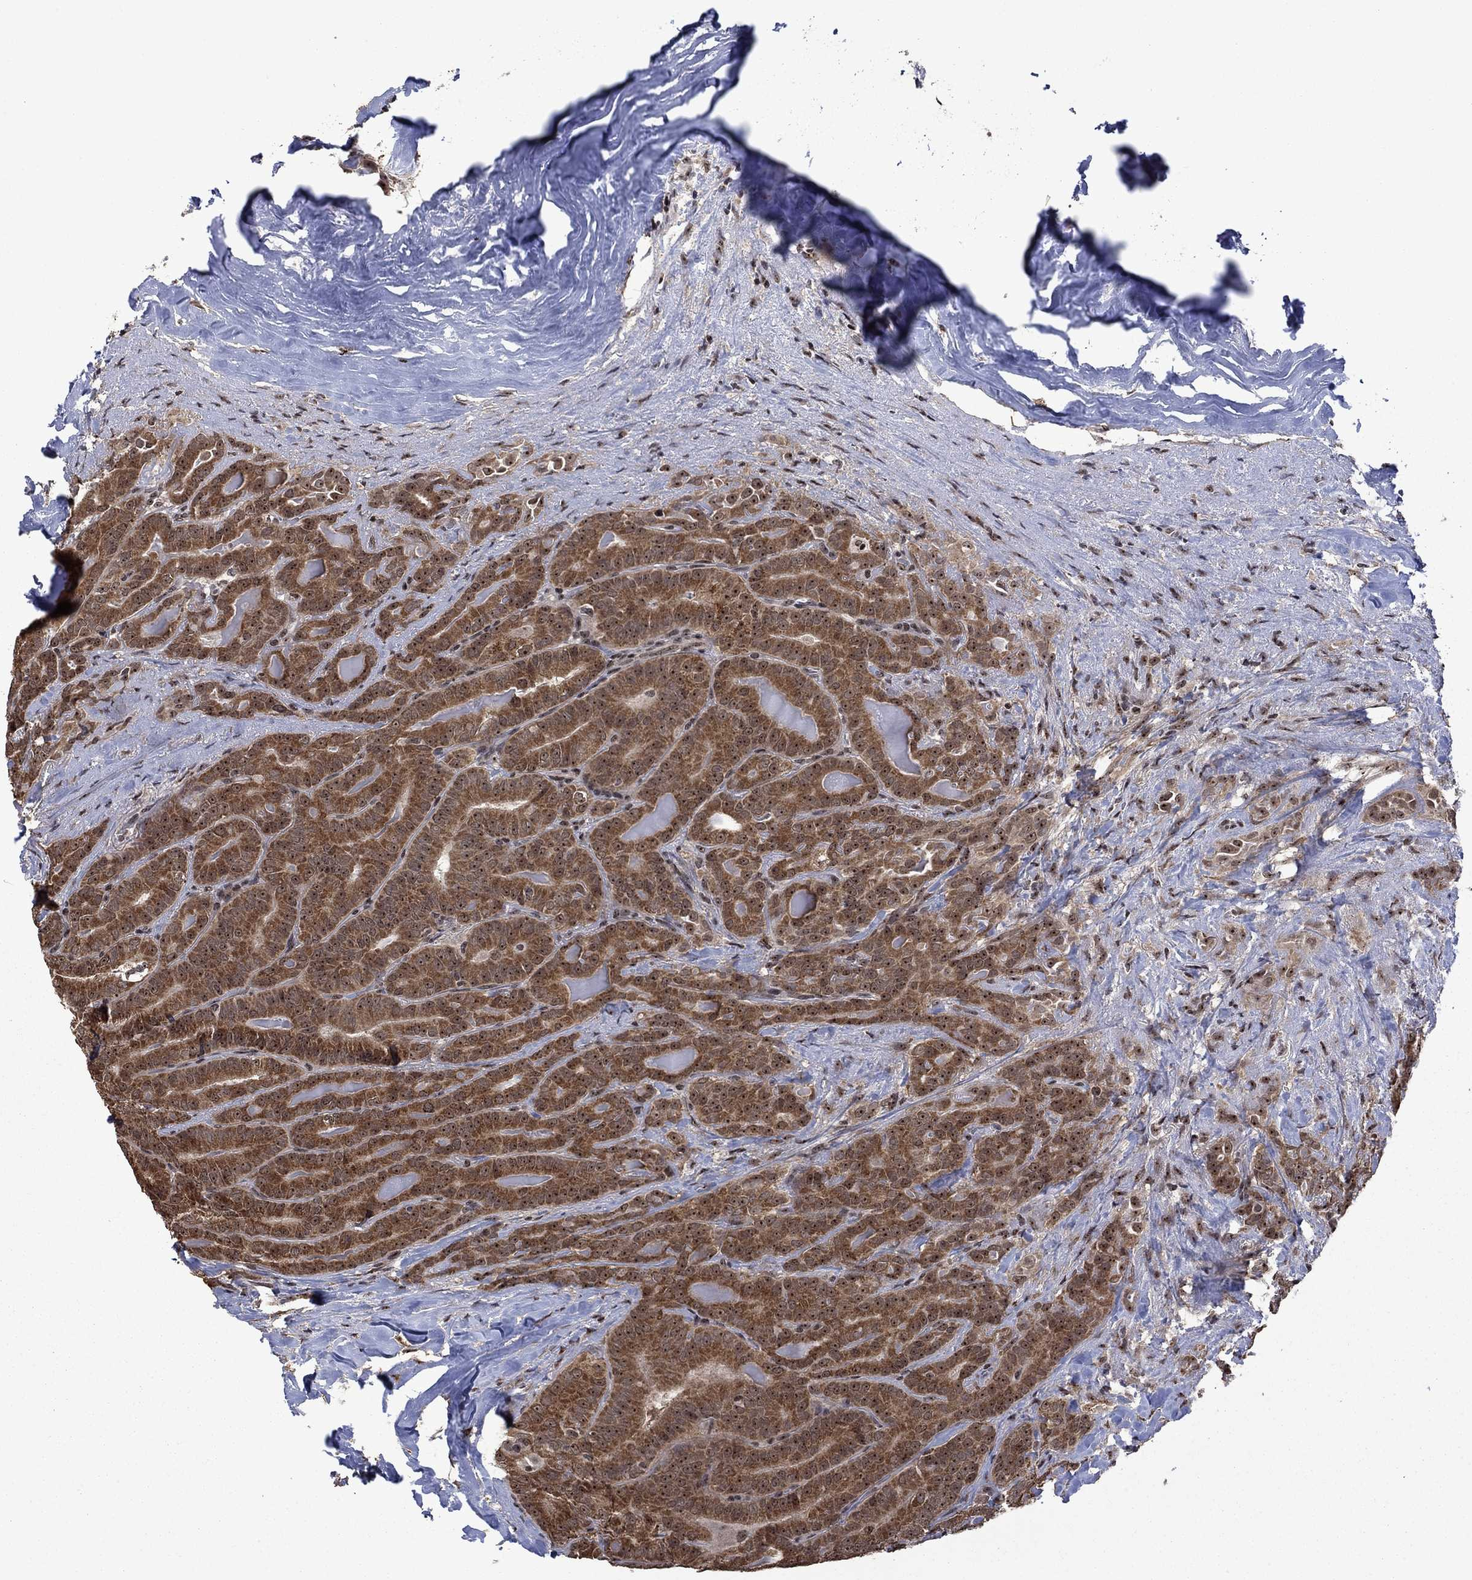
{"staining": {"intensity": "moderate", "quantity": ">75%", "location": "cytoplasmic/membranous"}, "tissue": "thyroid cancer", "cell_type": "Tumor cells", "image_type": "cancer", "snomed": [{"axis": "morphology", "description": "Papillary adenocarcinoma, NOS"}, {"axis": "topography", "description": "Thyroid gland"}], "caption": "Immunohistochemical staining of papillary adenocarcinoma (thyroid) exhibits medium levels of moderate cytoplasmic/membranous expression in about >75% of tumor cells.", "gene": "FBL", "patient": {"sex": "male", "age": 61}}